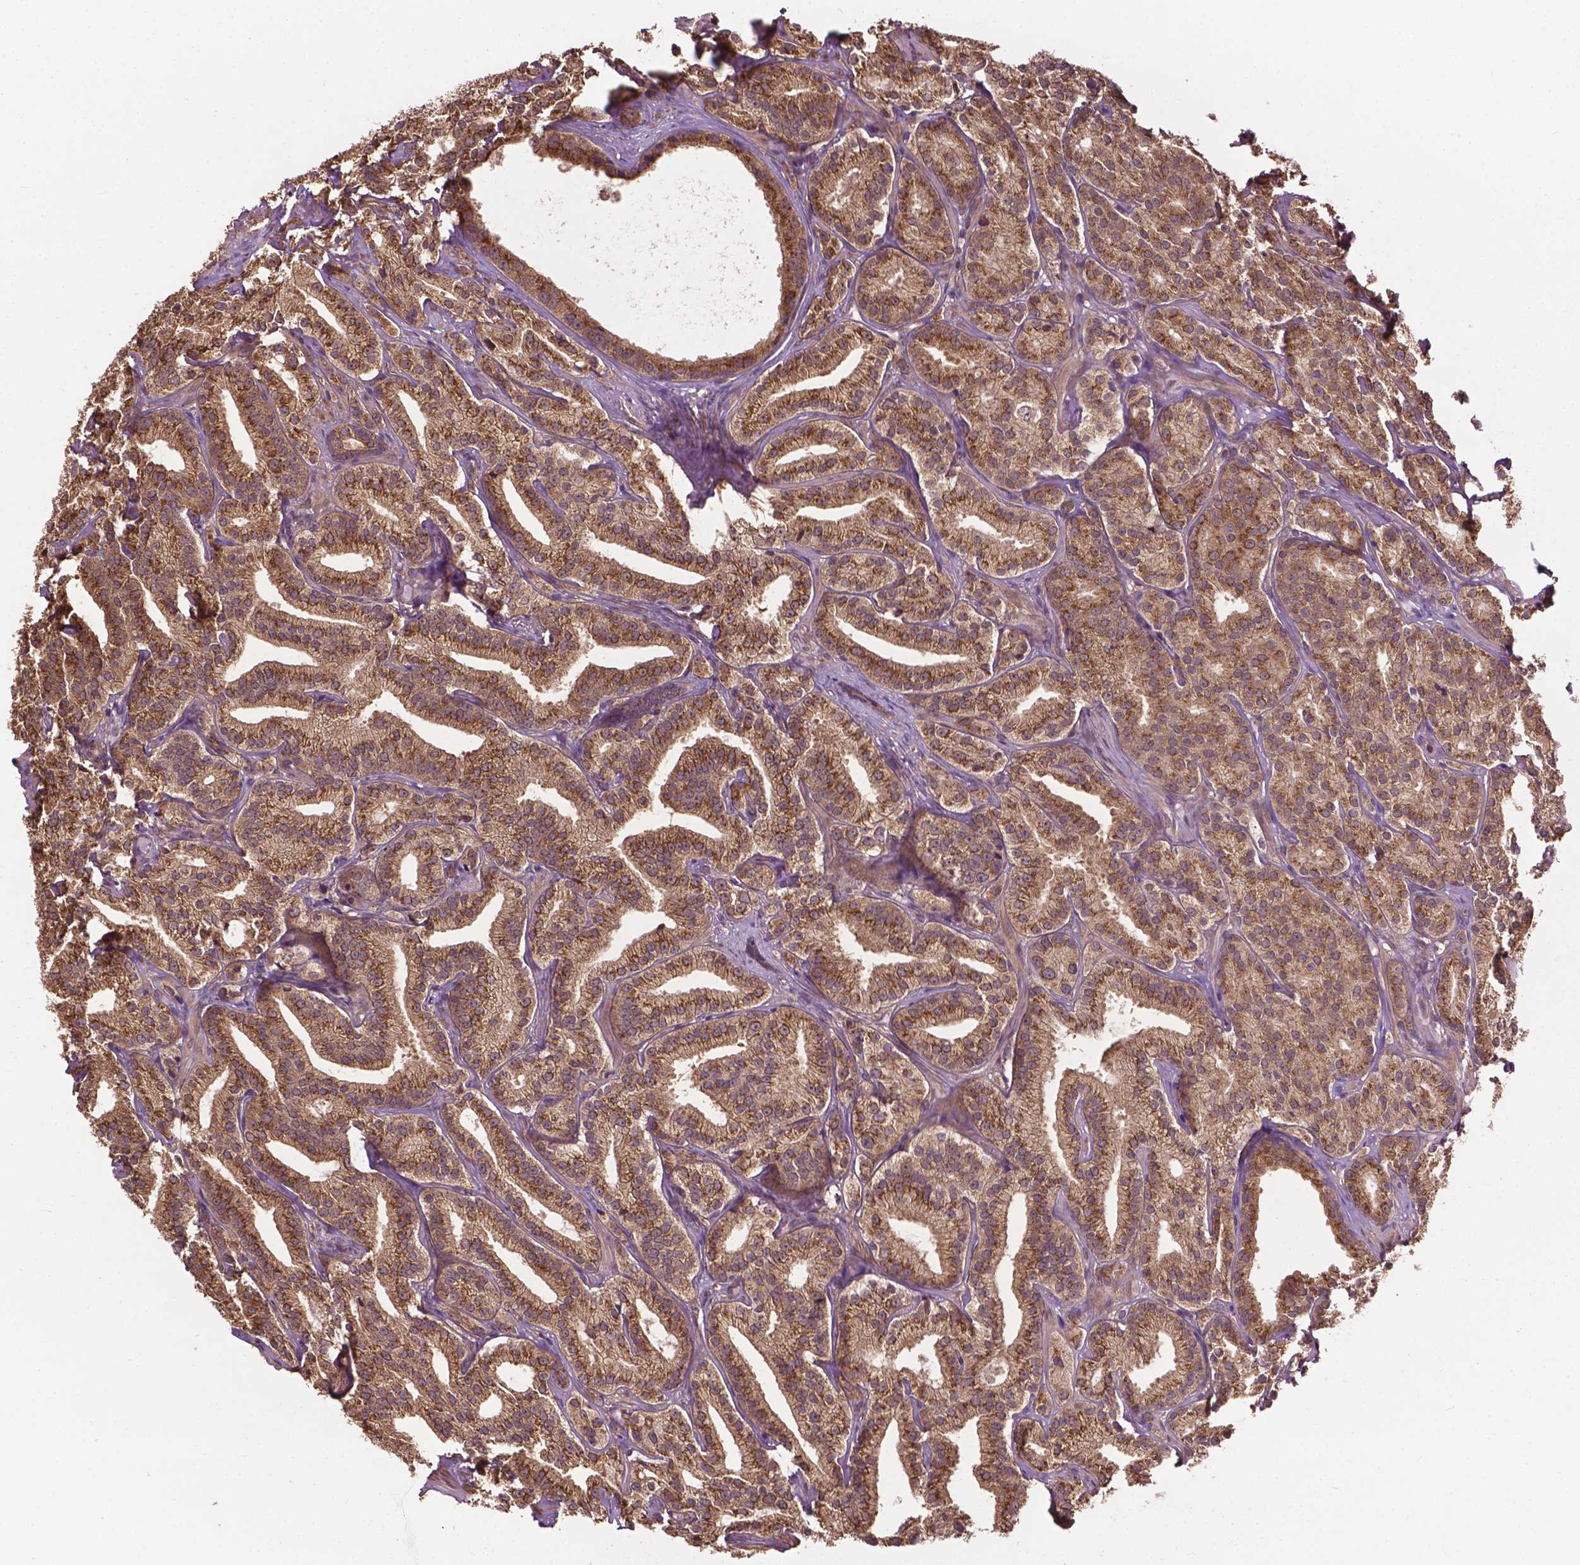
{"staining": {"intensity": "moderate", "quantity": ">75%", "location": "cytoplasmic/membranous"}, "tissue": "prostate cancer", "cell_type": "Tumor cells", "image_type": "cancer", "snomed": [{"axis": "morphology", "description": "Adenocarcinoma, High grade"}, {"axis": "topography", "description": "Prostate"}], "caption": "Prostate high-grade adenocarcinoma was stained to show a protein in brown. There is medium levels of moderate cytoplasmic/membranous positivity in approximately >75% of tumor cells.", "gene": "PPP1CB", "patient": {"sex": "male", "age": 75}}